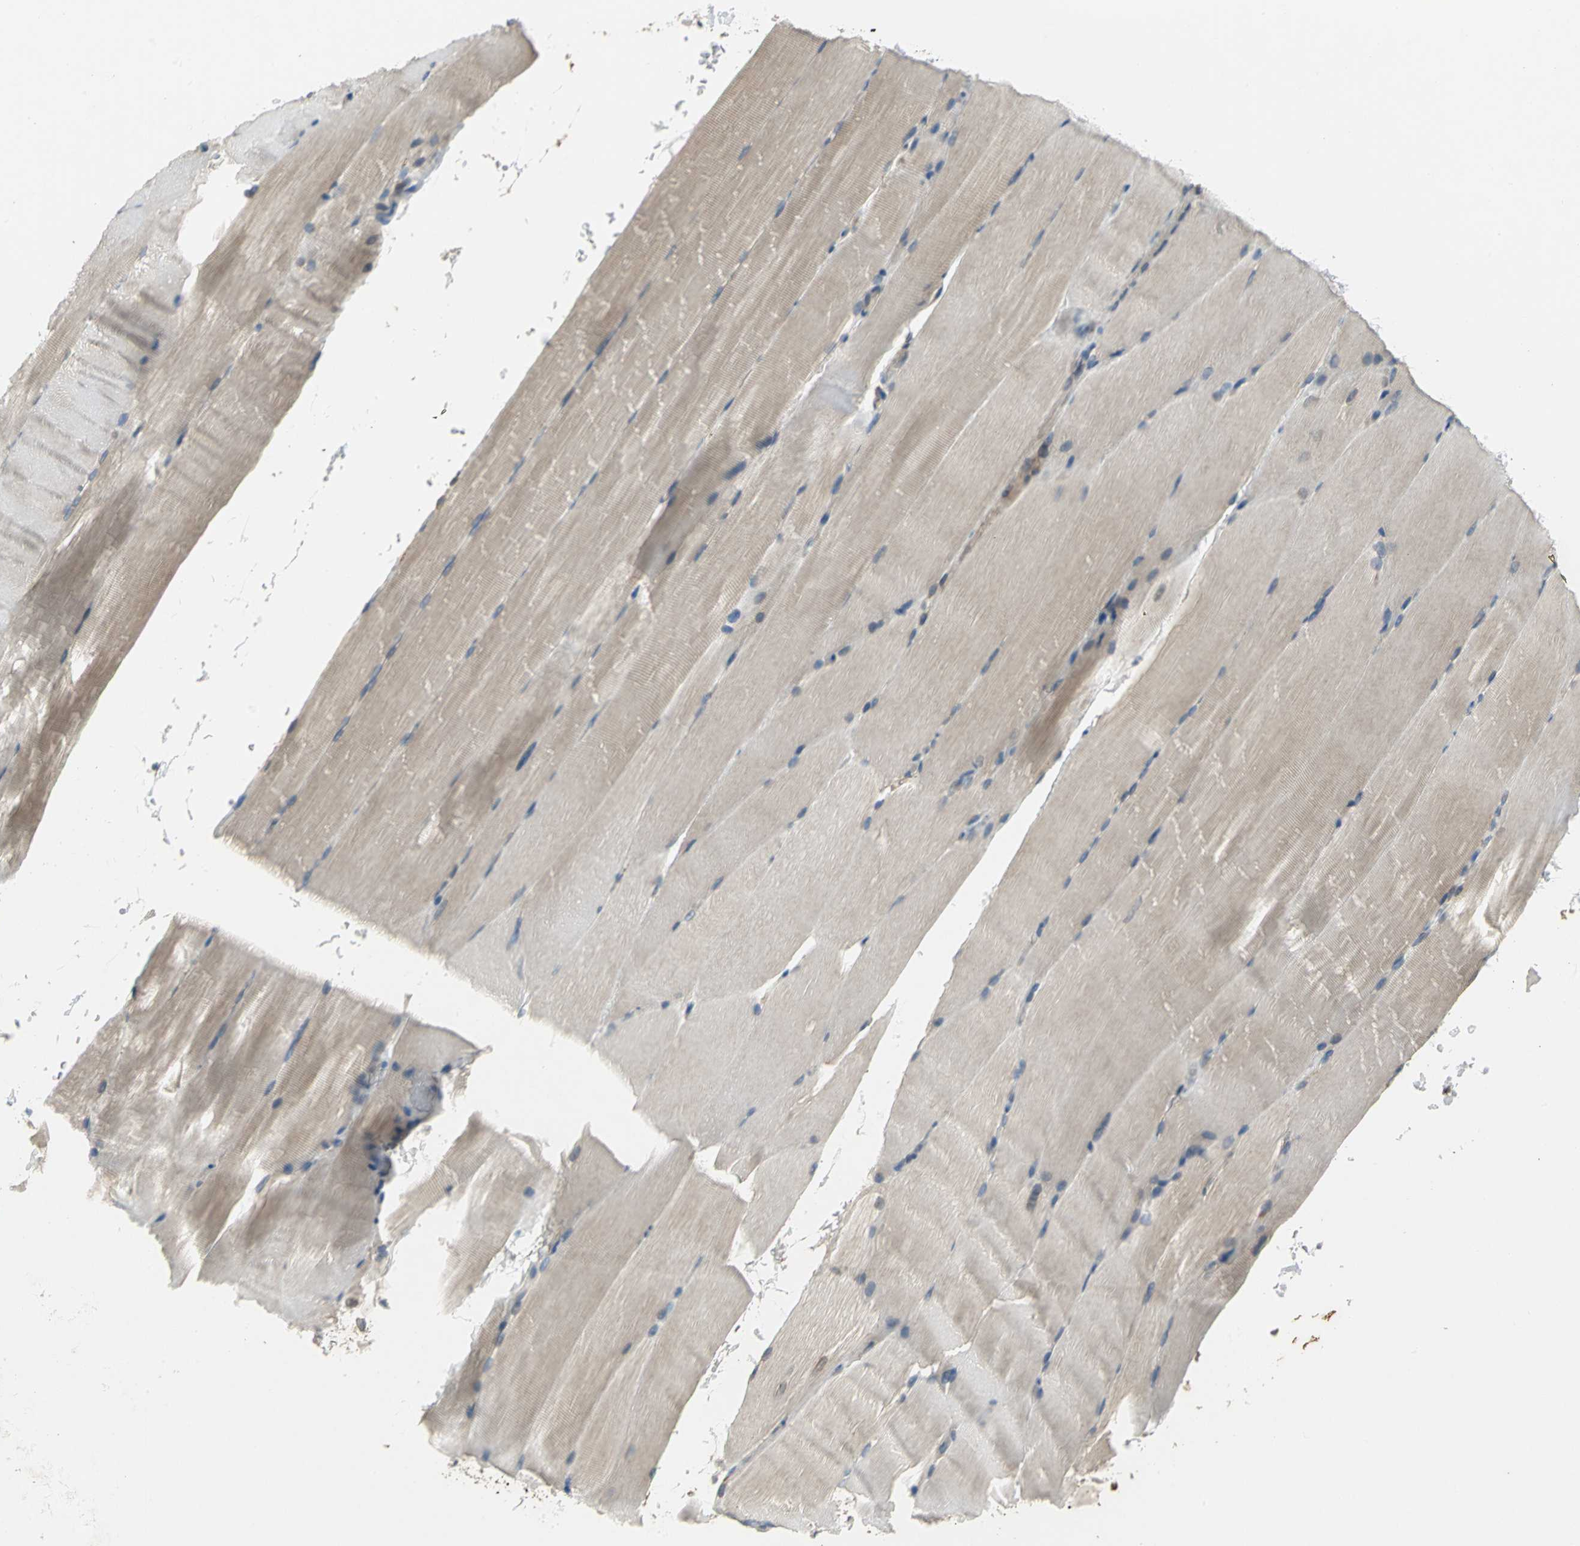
{"staining": {"intensity": "weak", "quantity": "25%-75%", "location": "cytoplasmic/membranous"}, "tissue": "skeletal muscle", "cell_type": "Myocytes", "image_type": "normal", "snomed": [{"axis": "morphology", "description": "Normal tissue, NOS"}, {"axis": "topography", "description": "Skeletal muscle"}, {"axis": "topography", "description": "Parathyroid gland"}], "caption": "Benign skeletal muscle was stained to show a protein in brown. There is low levels of weak cytoplasmic/membranous positivity in about 25%-75% of myocytes.", "gene": "SYVN1", "patient": {"sex": "female", "age": 37}}